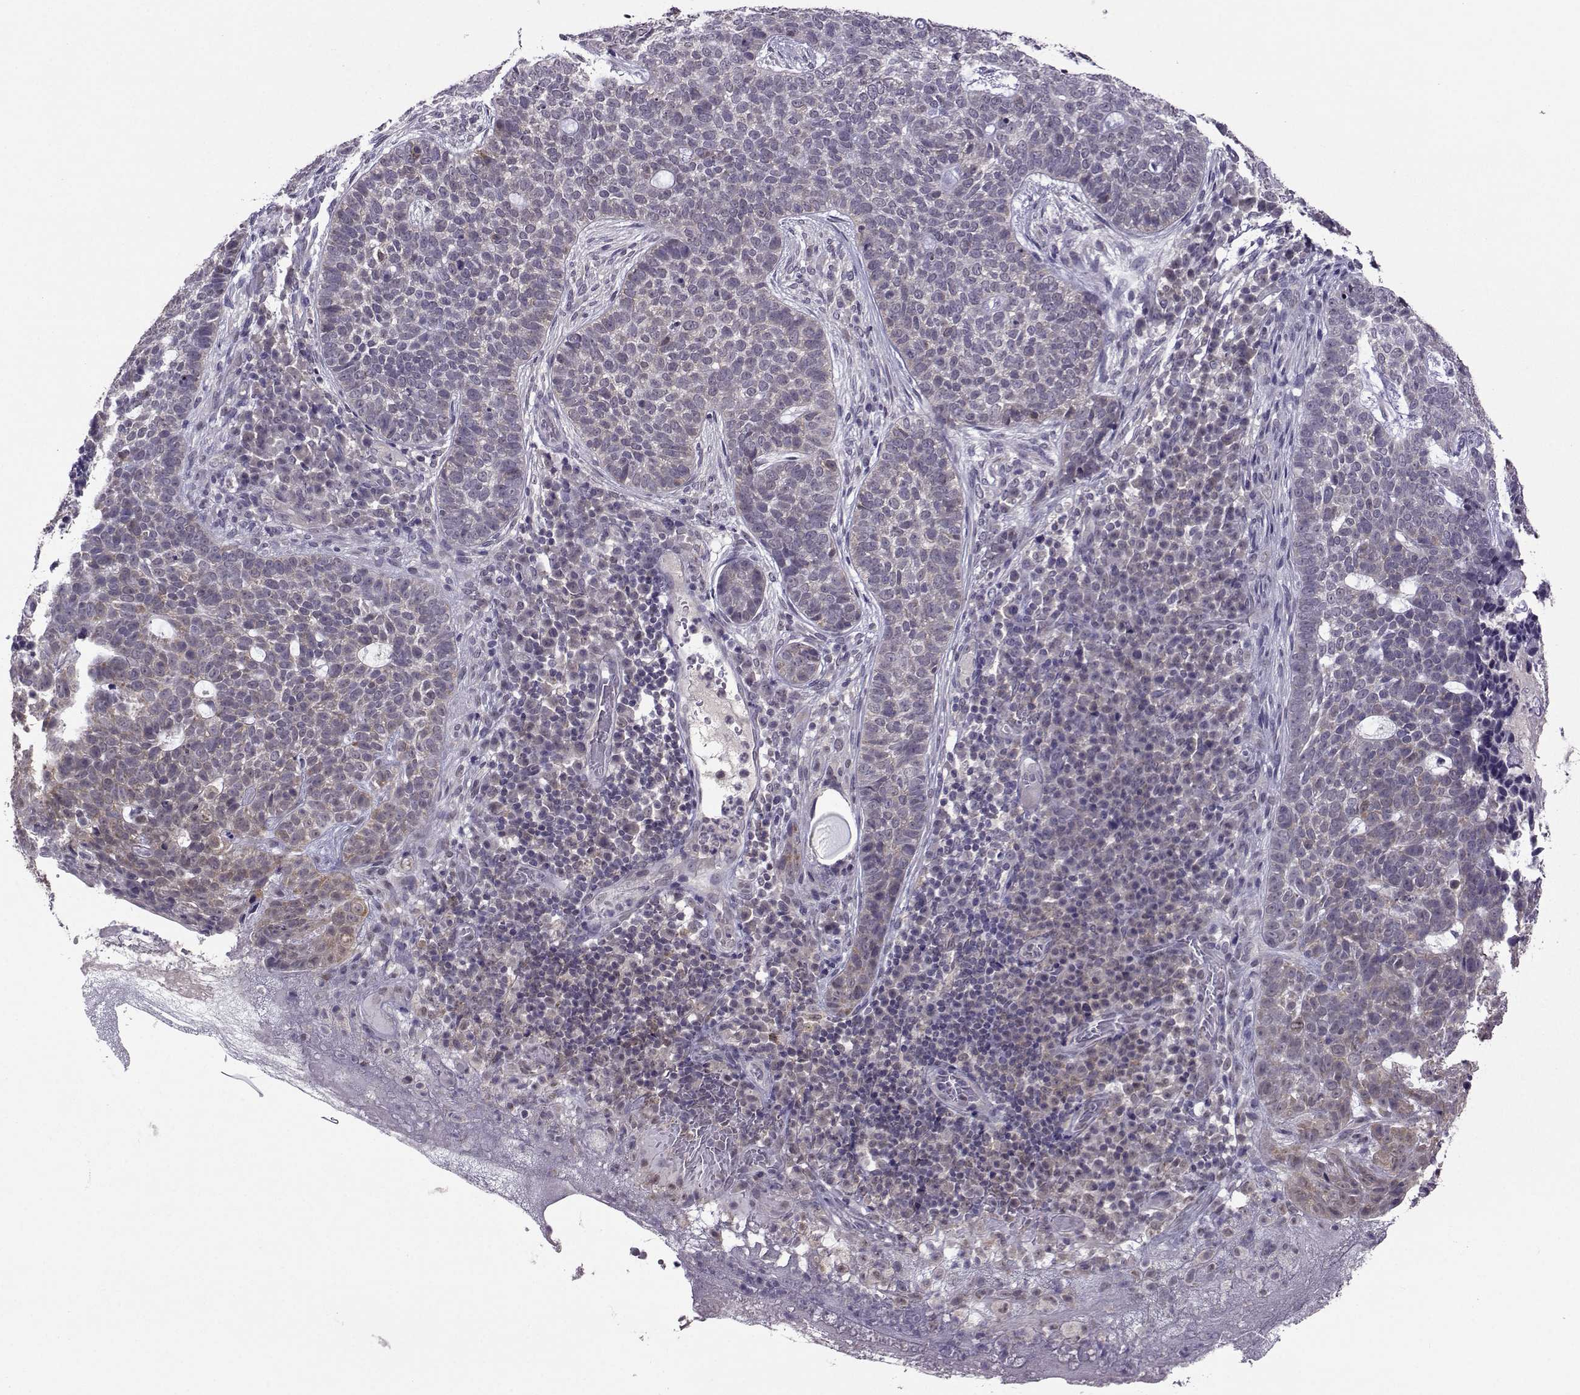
{"staining": {"intensity": "weak", "quantity": "<25%", "location": "cytoplasmic/membranous"}, "tissue": "skin cancer", "cell_type": "Tumor cells", "image_type": "cancer", "snomed": [{"axis": "morphology", "description": "Basal cell carcinoma"}, {"axis": "topography", "description": "Skin"}], "caption": "Skin cancer stained for a protein using IHC displays no expression tumor cells.", "gene": "DDX20", "patient": {"sex": "female", "age": 69}}